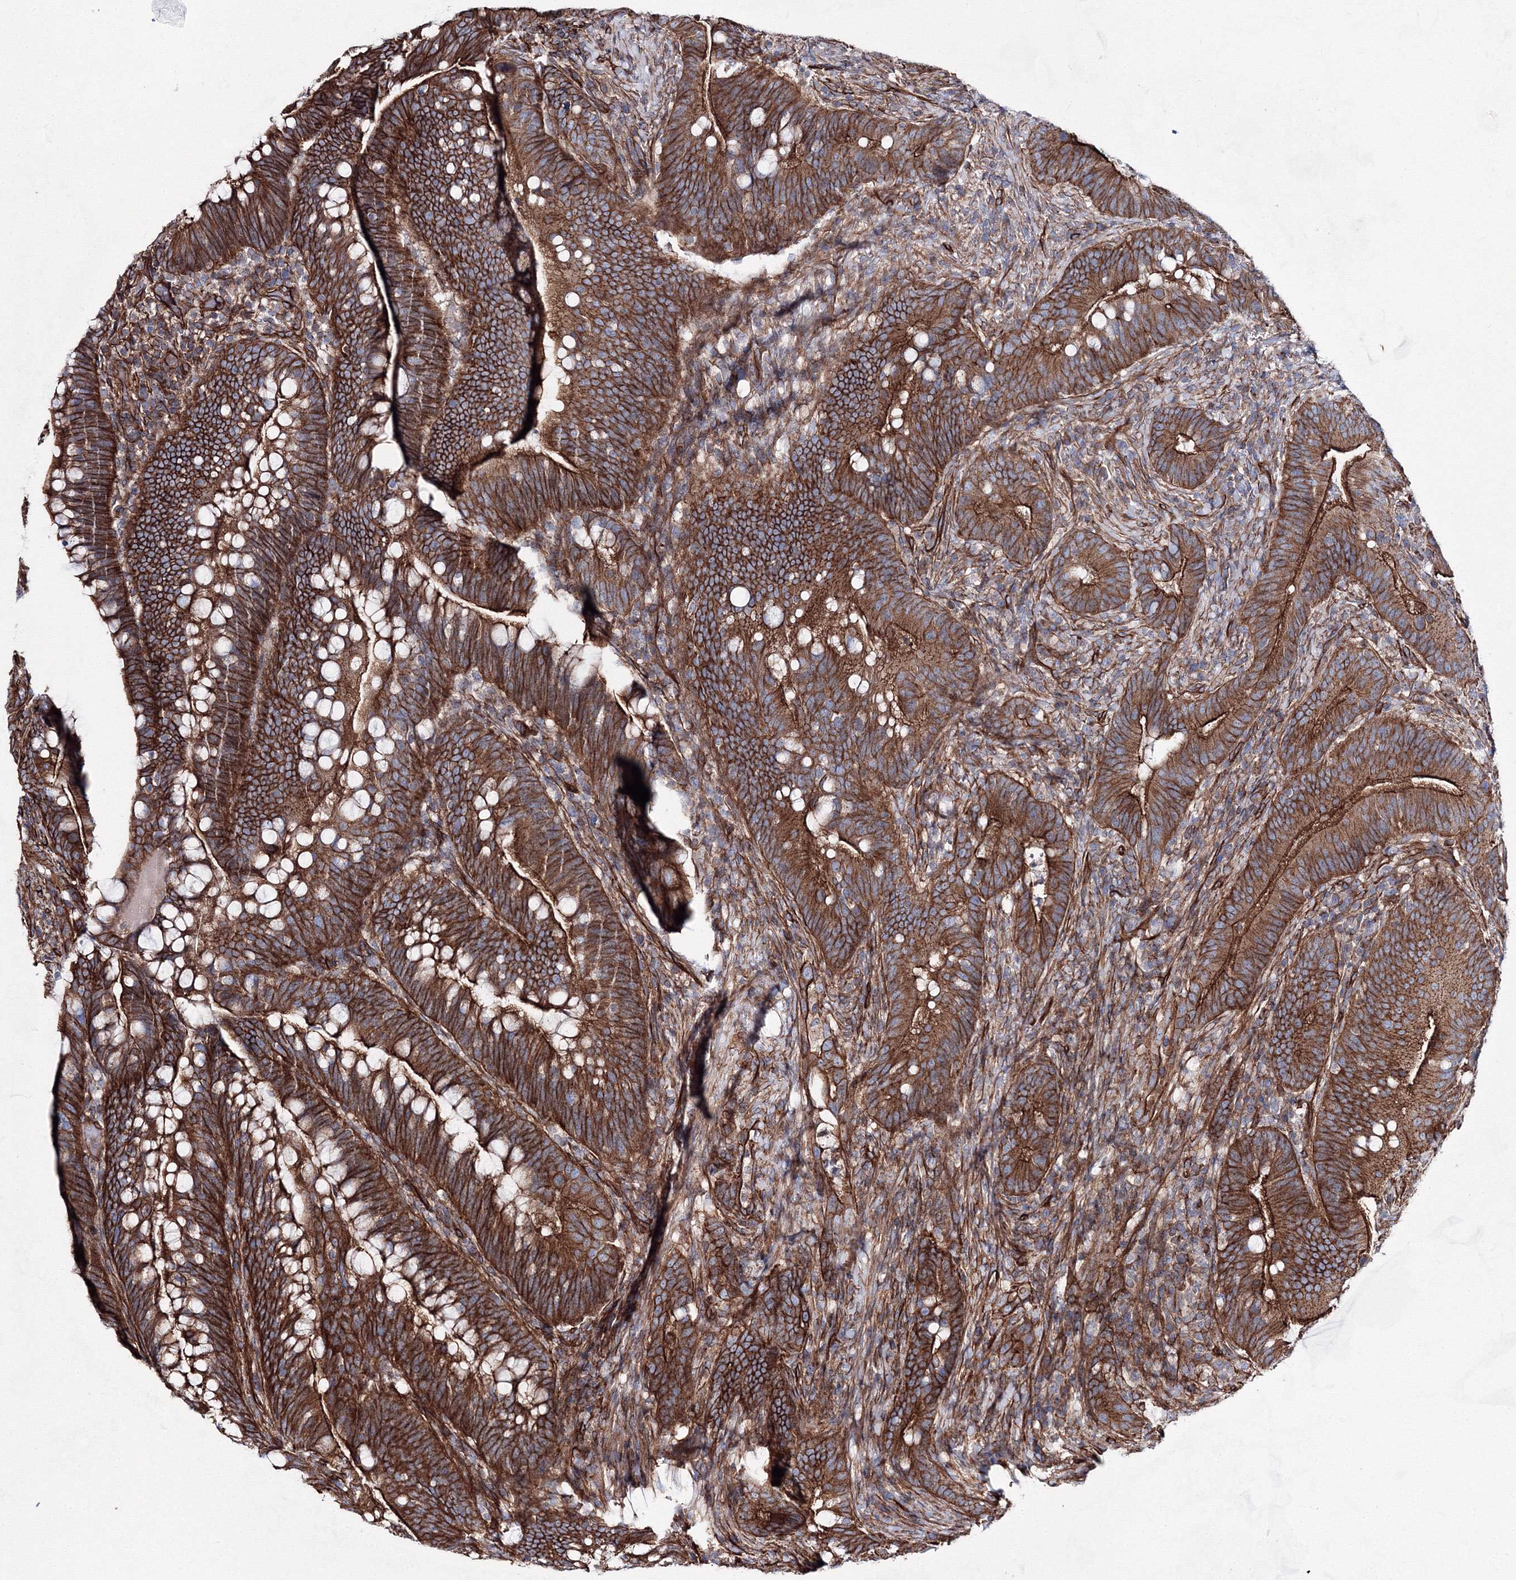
{"staining": {"intensity": "strong", "quantity": ">75%", "location": "cytoplasmic/membranous"}, "tissue": "colorectal cancer", "cell_type": "Tumor cells", "image_type": "cancer", "snomed": [{"axis": "morphology", "description": "Adenocarcinoma, NOS"}, {"axis": "topography", "description": "Colon"}], "caption": "A brown stain shows strong cytoplasmic/membranous expression of a protein in colorectal cancer (adenocarcinoma) tumor cells.", "gene": "ANKRD37", "patient": {"sex": "female", "age": 66}}